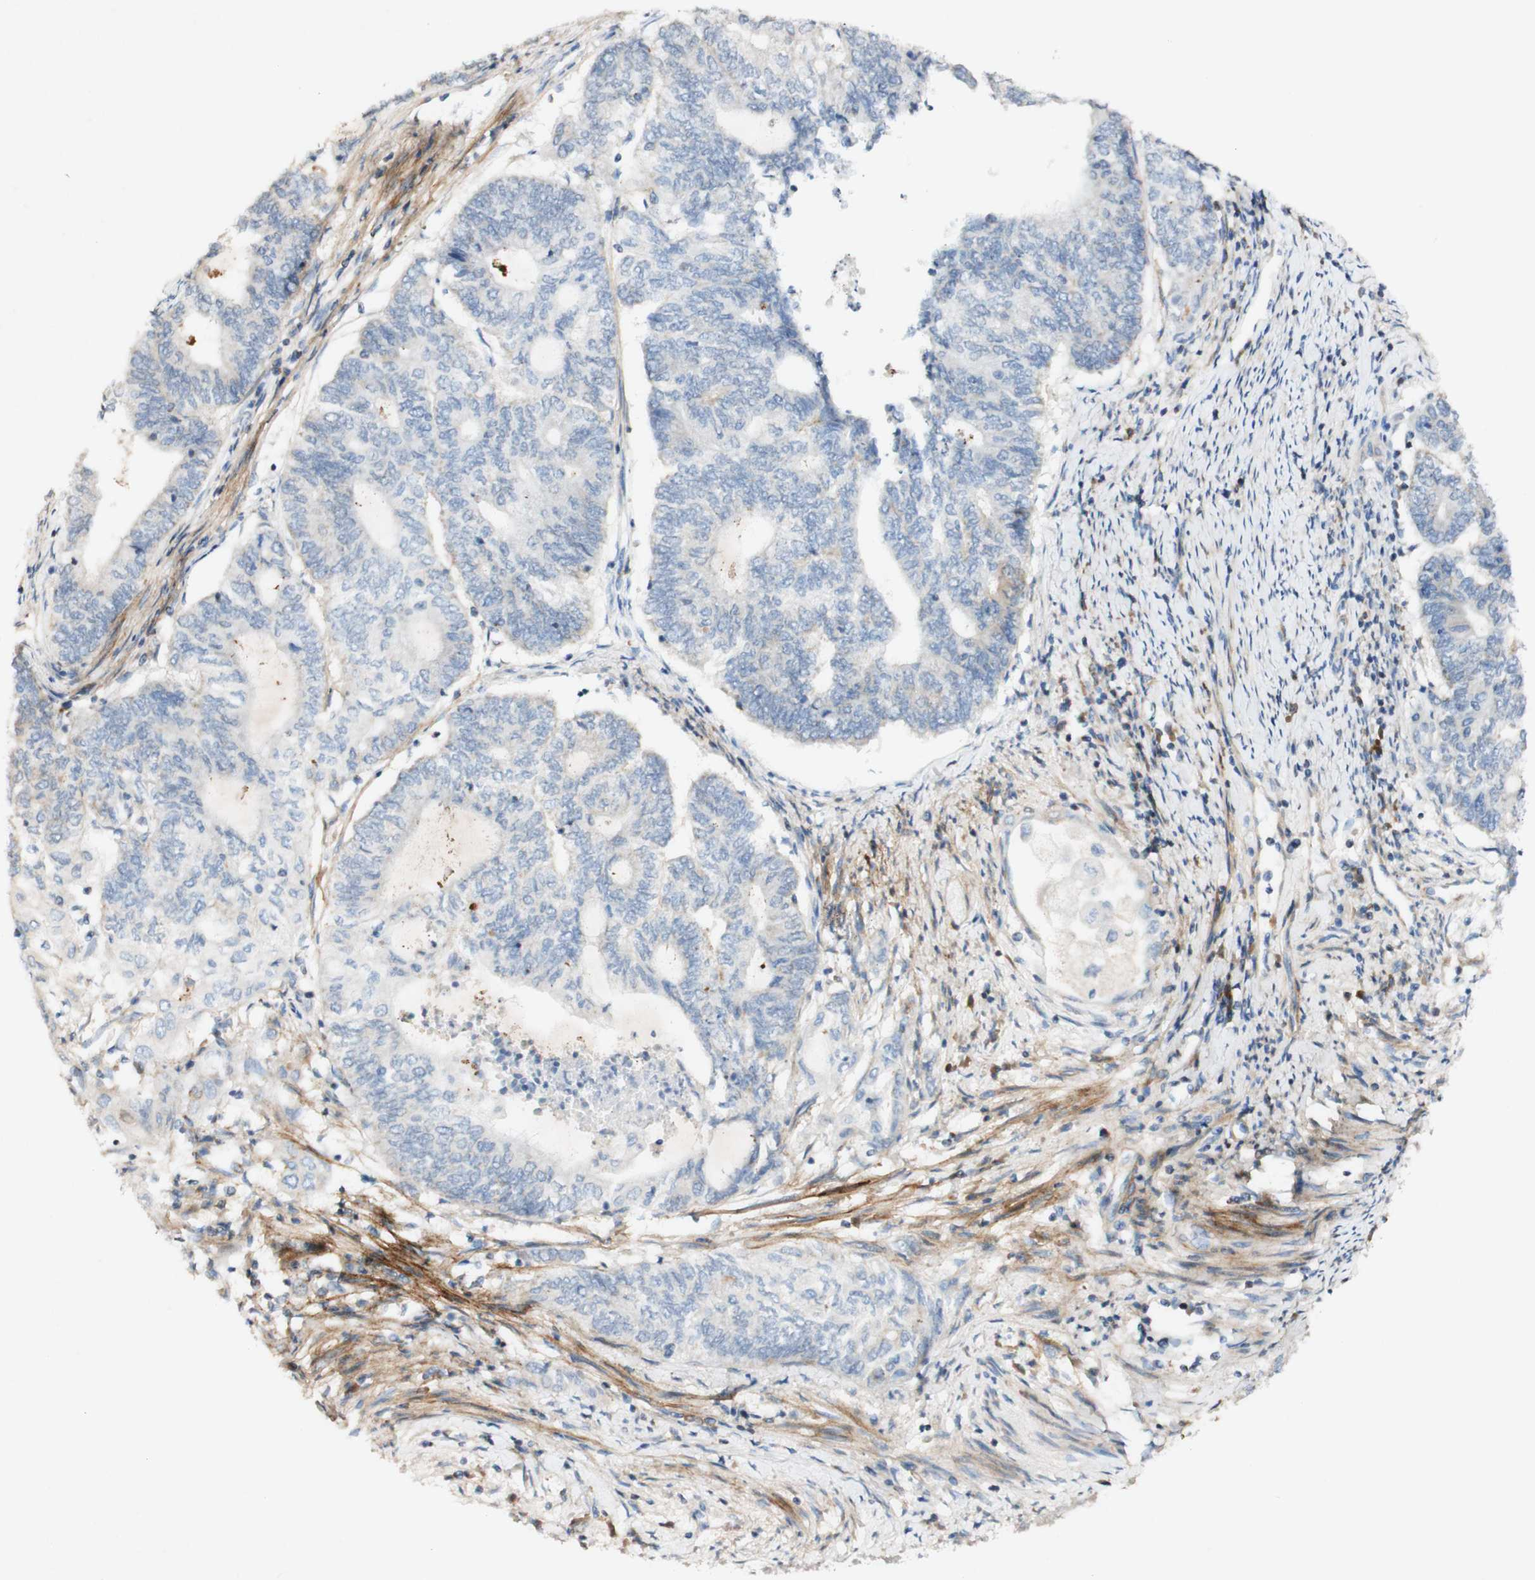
{"staining": {"intensity": "weak", "quantity": "25%-75%", "location": "cytoplasmic/membranous"}, "tissue": "endometrial cancer", "cell_type": "Tumor cells", "image_type": "cancer", "snomed": [{"axis": "morphology", "description": "Adenocarcinoma, NOS"}, {"axis": "topography", "description": "Uterus"}, {"axis": "topography", "description": "Endometrium"}], "caption": "Tumor cells exhibit low levels of weak cytoplasmic/membranous expression in about 25%-75% of cells in endometrial cancer (adenocarcinoma).", "gene": "OXCT1", "patient": {"sex": "female", "age": 70}}